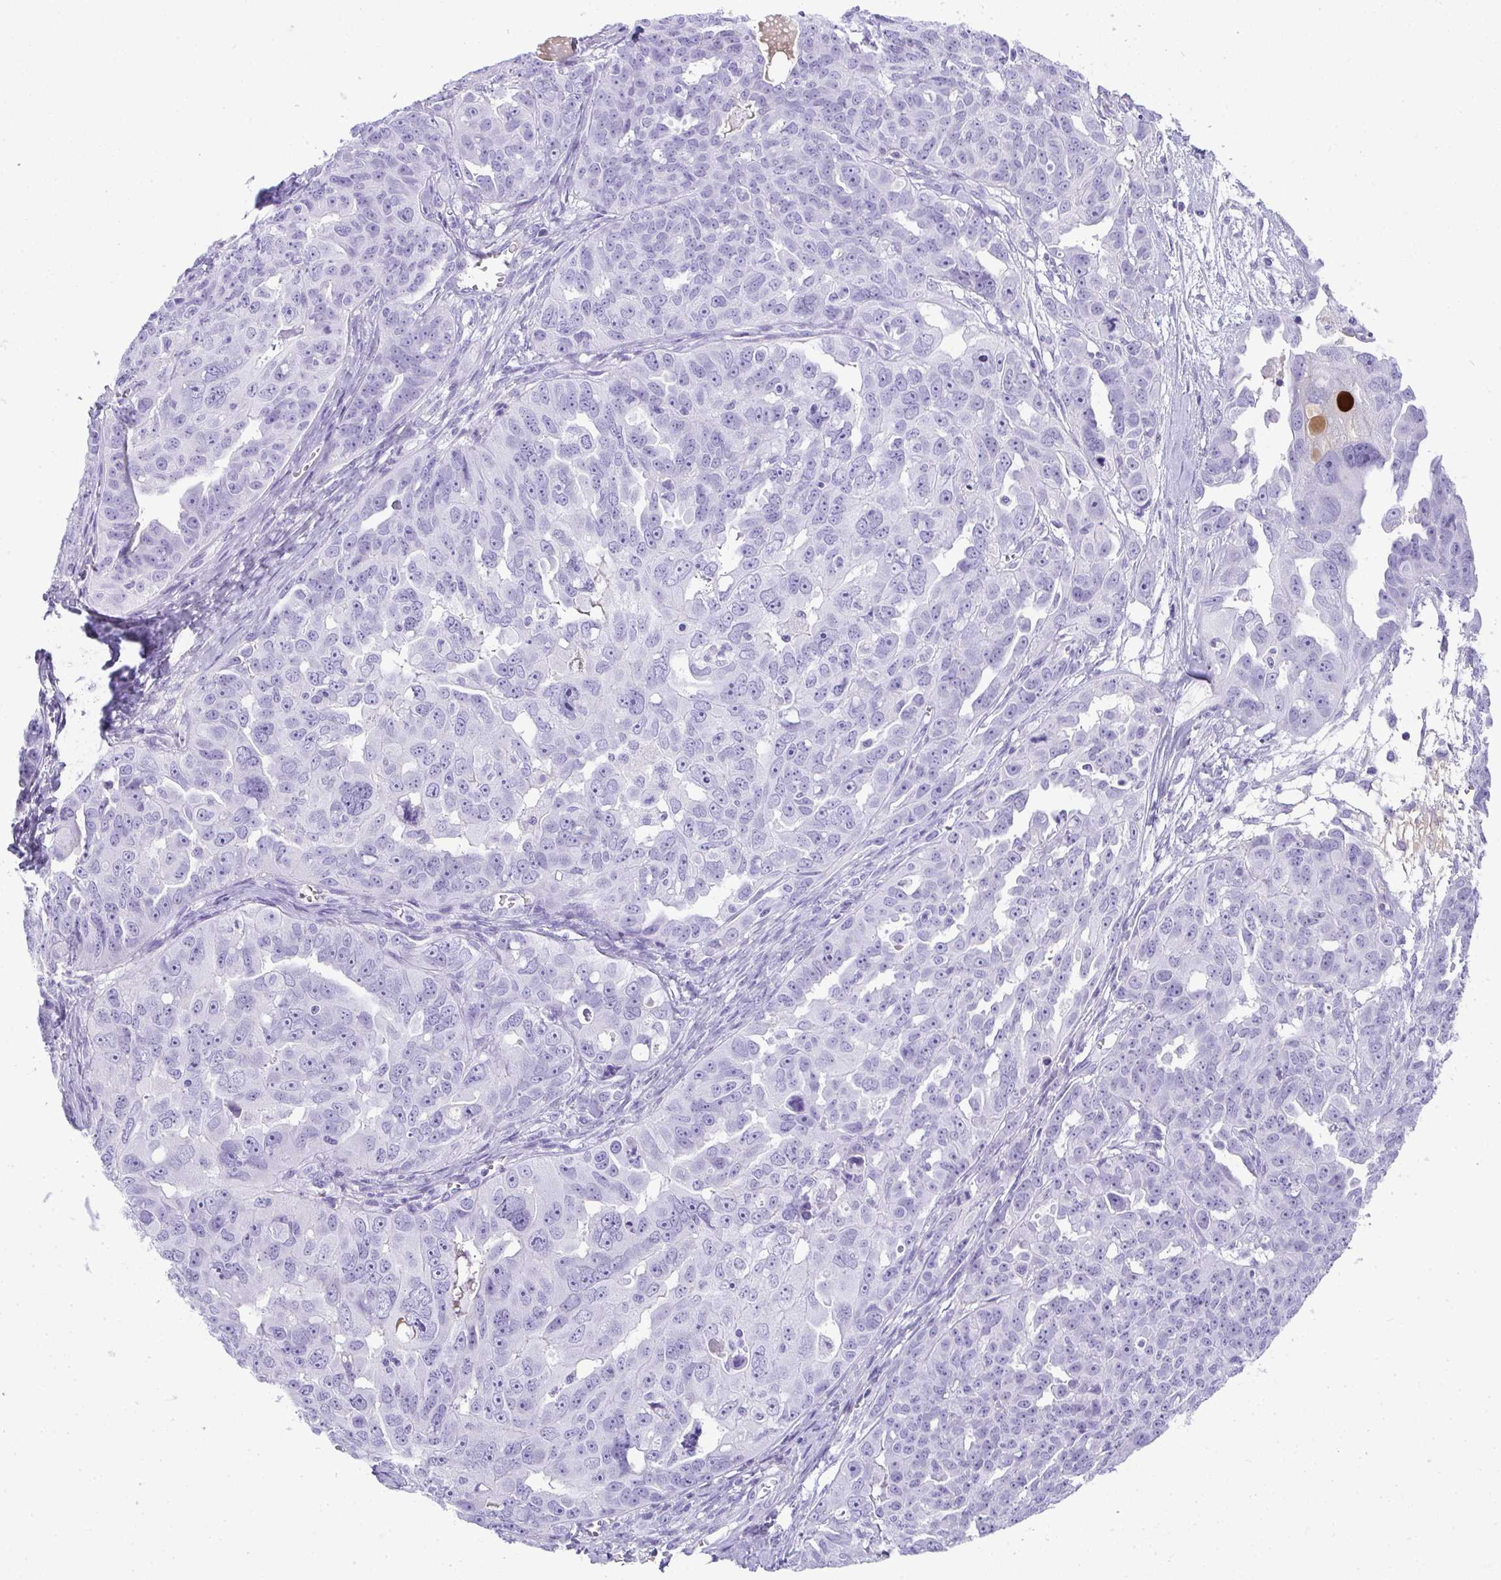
{"staining": {"intensity": "negative", "quantity": "none", "location": "none"}, "tissue": "ovarian cancer", "cell_type": "Tumor cells", "image_type": "cancer", "snomed": [{"axis": "morphology", "description": "Carcinoma, endometroid"}, {"axis": "topography", "description": "Ovary"}], "caption": "Protein analysis of endometroid carcinoma (ovarian) demonstrates no significant staining in tumor cells.", "gene": "ZSWIM3", "patient": {"sex": "female", "age": 70}}